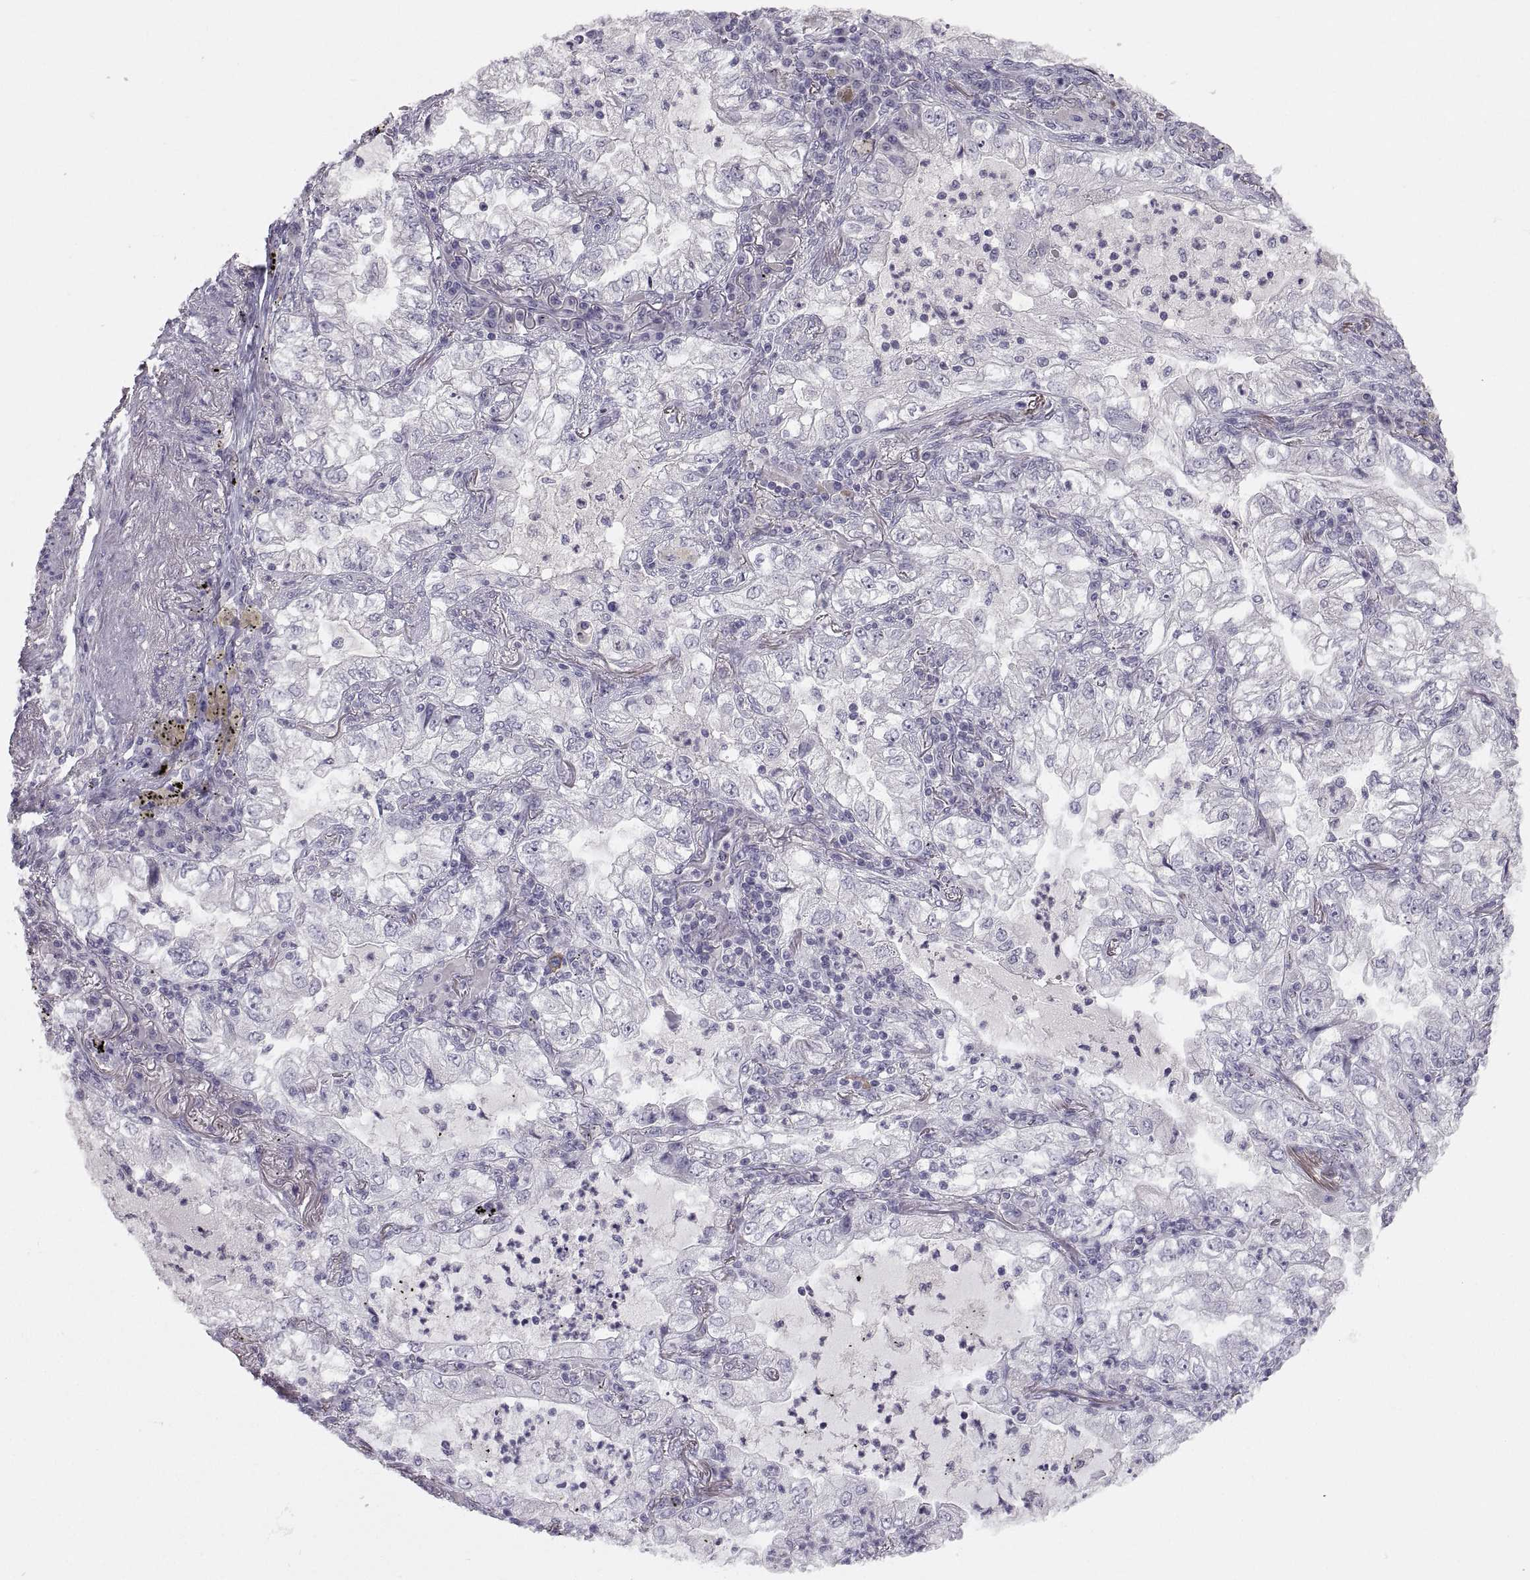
{"staining": {"intensity": "negative", "quantity": "none", "location": "none"}, "tissue": "lung cancer", "cell_type": "Tumor cells", "image_type": "cancer", "snomed": [{"axis": "morphology", "description": "Adenocarcinoma, NOS"}, {"axis": "topography", "description": "Lung"}], "caption": "Immunohistochemistry of adenocarcinoma (lung) demonstrates no staining in tumor cells.", "gene": "ZNF185", "patient": {"sex": "female", "age": 73}}